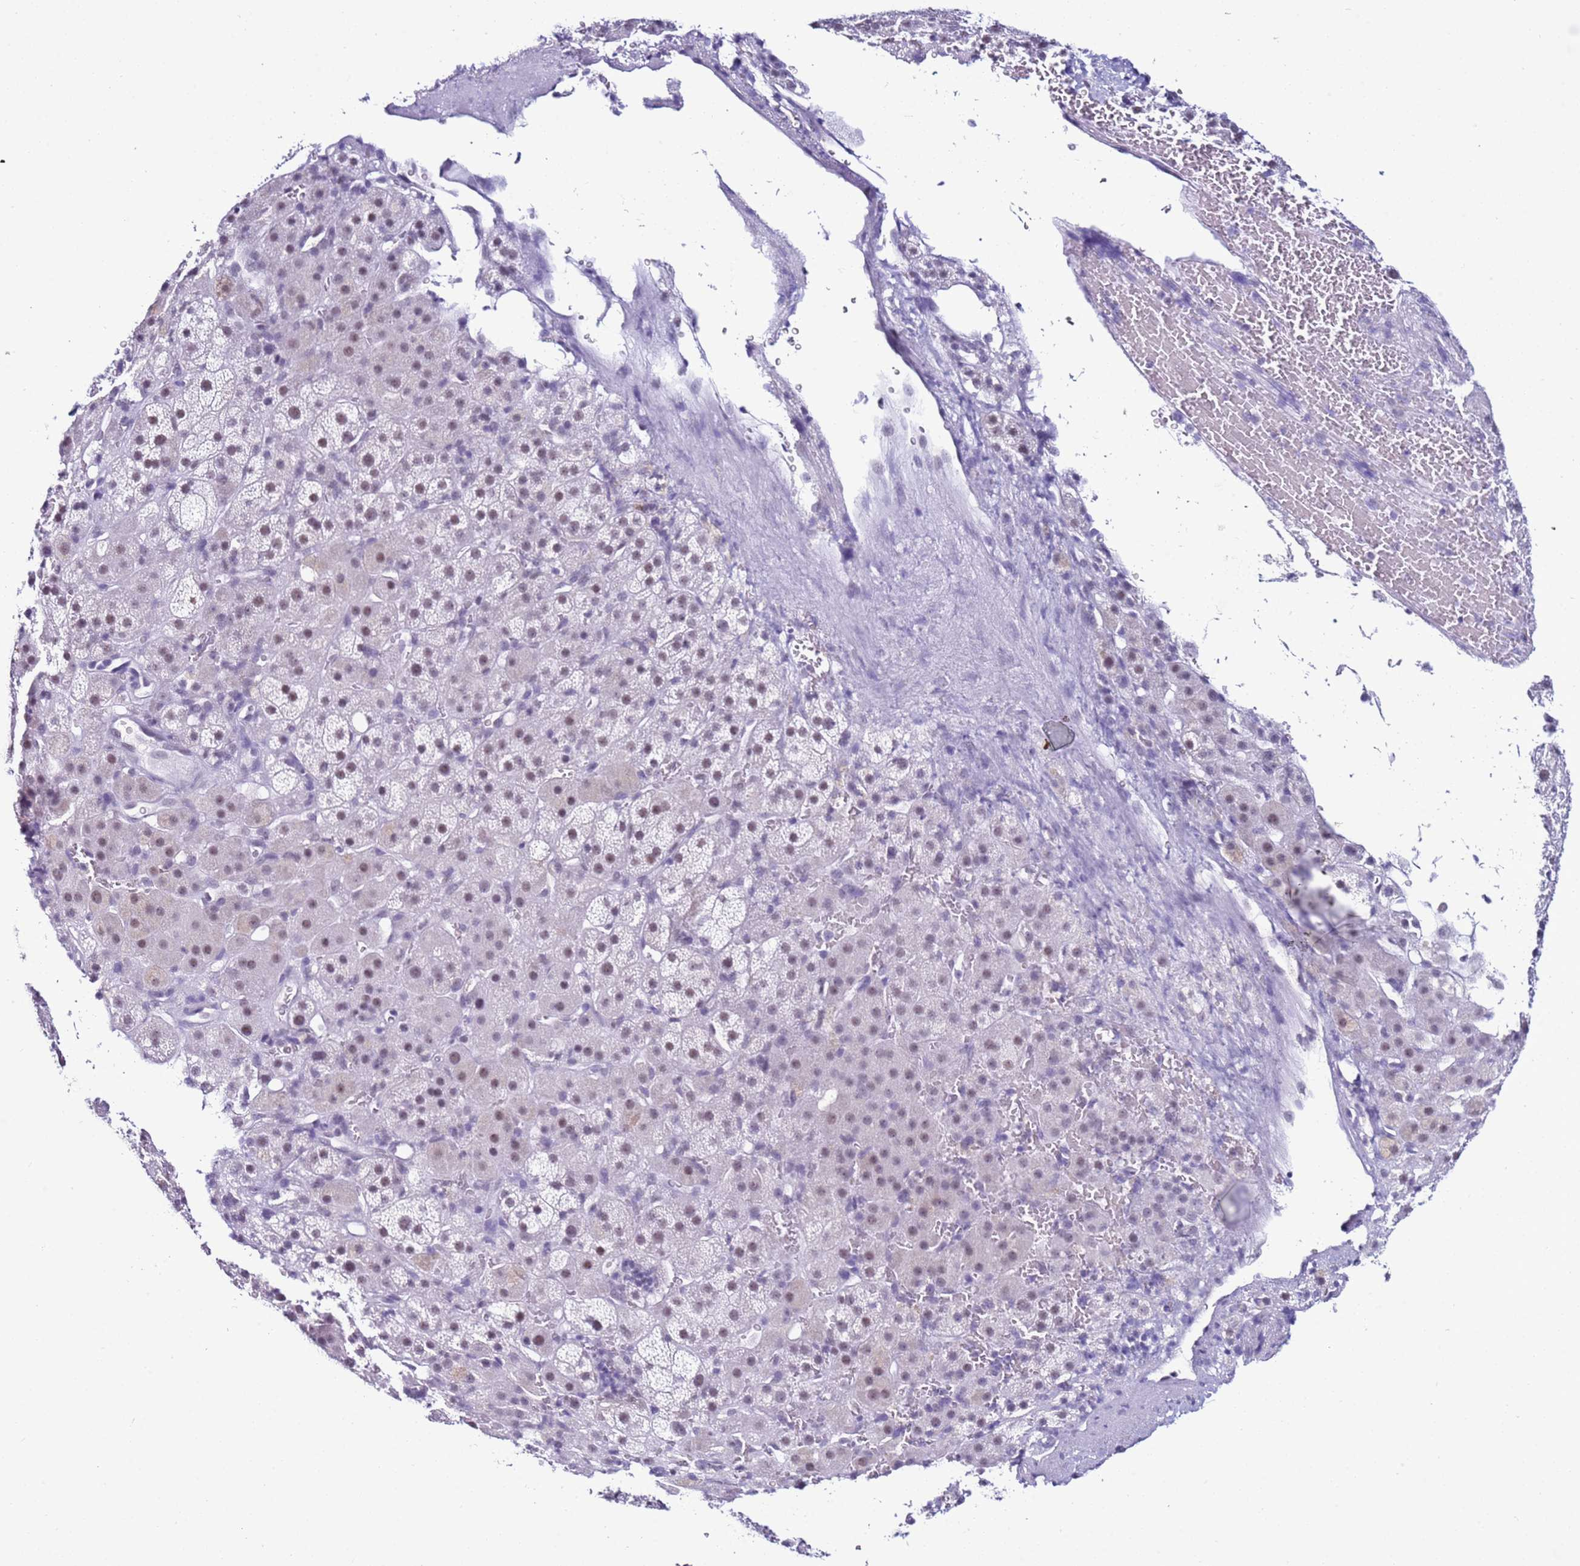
{"staining": {"intensity": "weak", "quantity": "25%-75%", "location": "nuclear"}, "tissue": "adrenal gland", "cell_type": "Glandular cells", "image_type": "normal", "snomed": [{"axis": "morphology", "description": "Normal tissue, NOS"}, {"axis": "topography", "description": "Adrenal gland"}], "caption": "DAB immunohistochemical staining of unremarkable adrenal gland reveals weak nuclear protein positivity in approximately 25%-75% of glandular cells. (DAB (3,3'-diaminobenzidine) IHC with brightfield microscopy, high magnification).", "gene": "DHX15", "patient": {"sex": "female", "age": 57}}